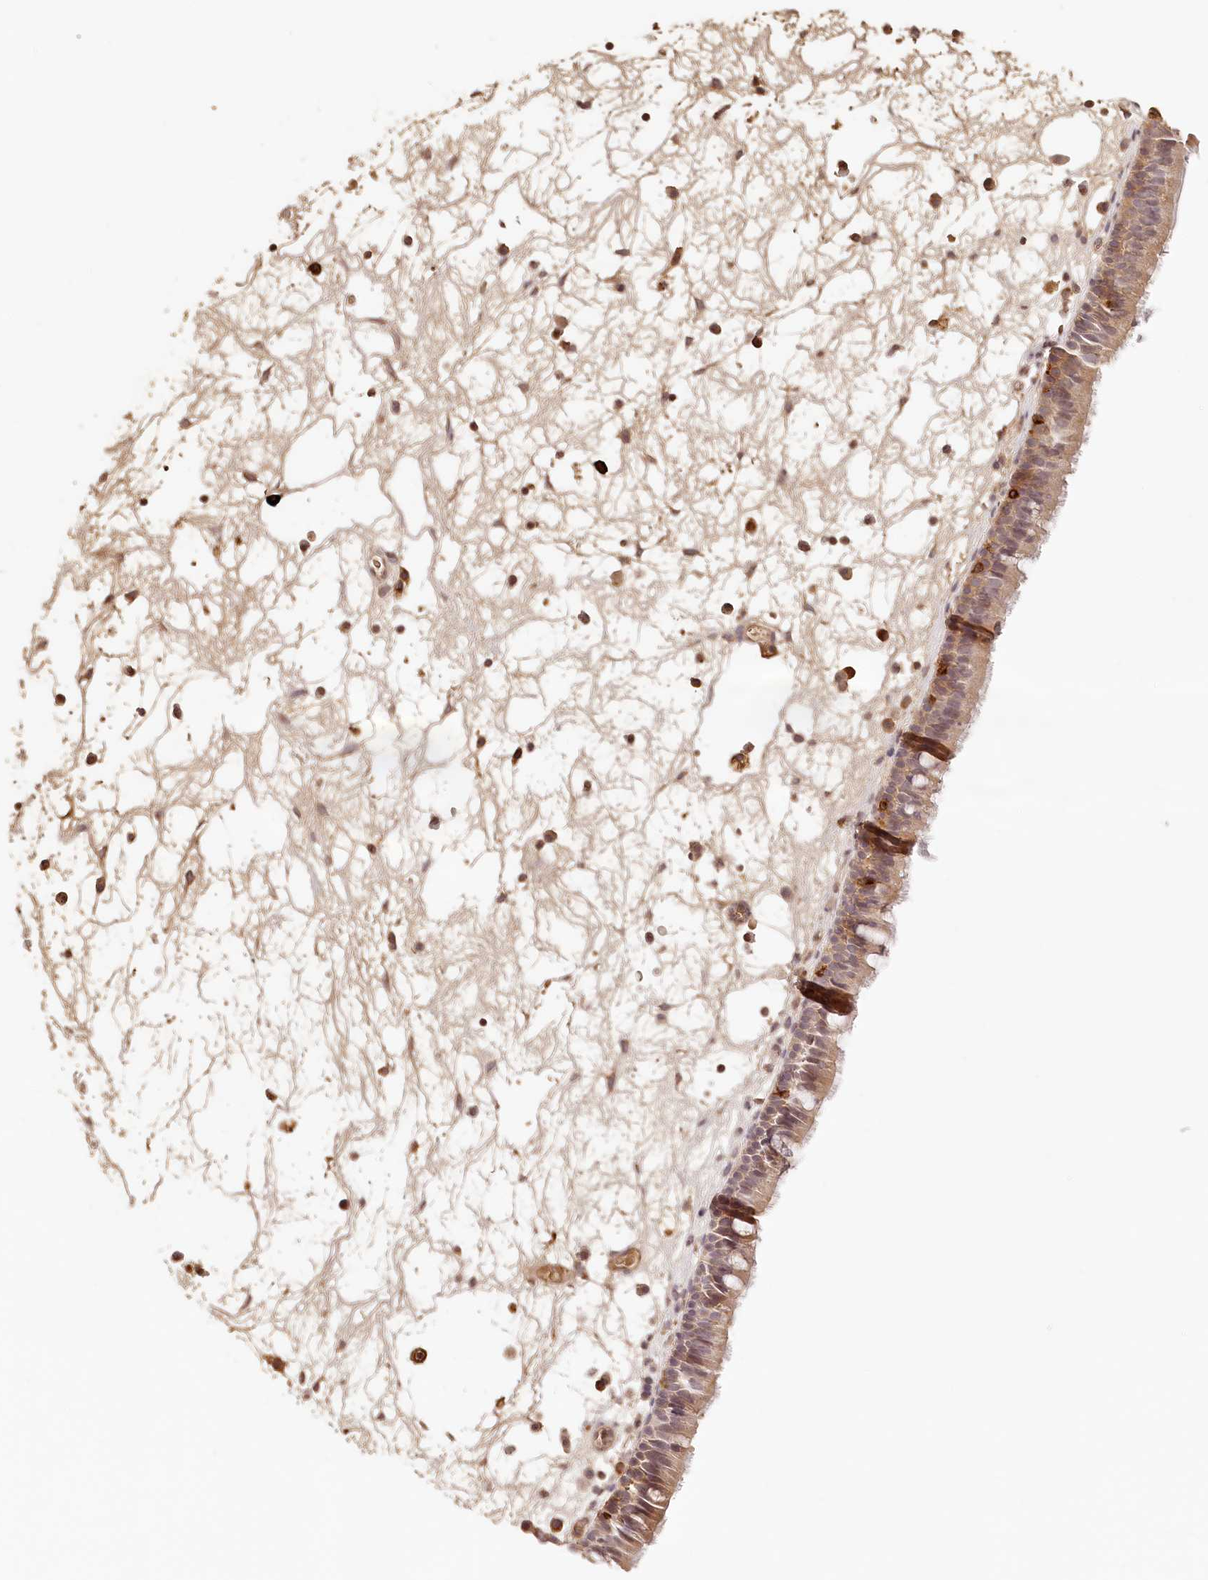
{"staining": {"intensity": "moderate", "quantity": "25%-75%", "location": "cytoplasmic/membranous"}, "tissue": "nasopharynx", "cell_type": "Respiratory epithelial cells", "image_type": "normal", "snomed": [{"axis": "morphology", "description": "Normal tissue, NOS"}, {"axis": "morphology", "description": "Inflammation, NOS"}, {"axis": "morphology", "description": "Malignant melanoma, Metastatic site"}, {"axis": "topography", "description": "Nasopharynx"}], "caption": "High-power microscopy captured an IHC histopathology image of normal nasopharynx, revealing moderate cytoplasmic/membranous positivity in about 25%-75% of respiratory epithelial cells. Using DAB (3,3'-diaminobenzidine) (brown) and hematoxylin (blue) stains, captured at high magnification using brightfield microscopy.", "gene": "SYNGR1", "patient": {"sex": "male", "age": 70}}